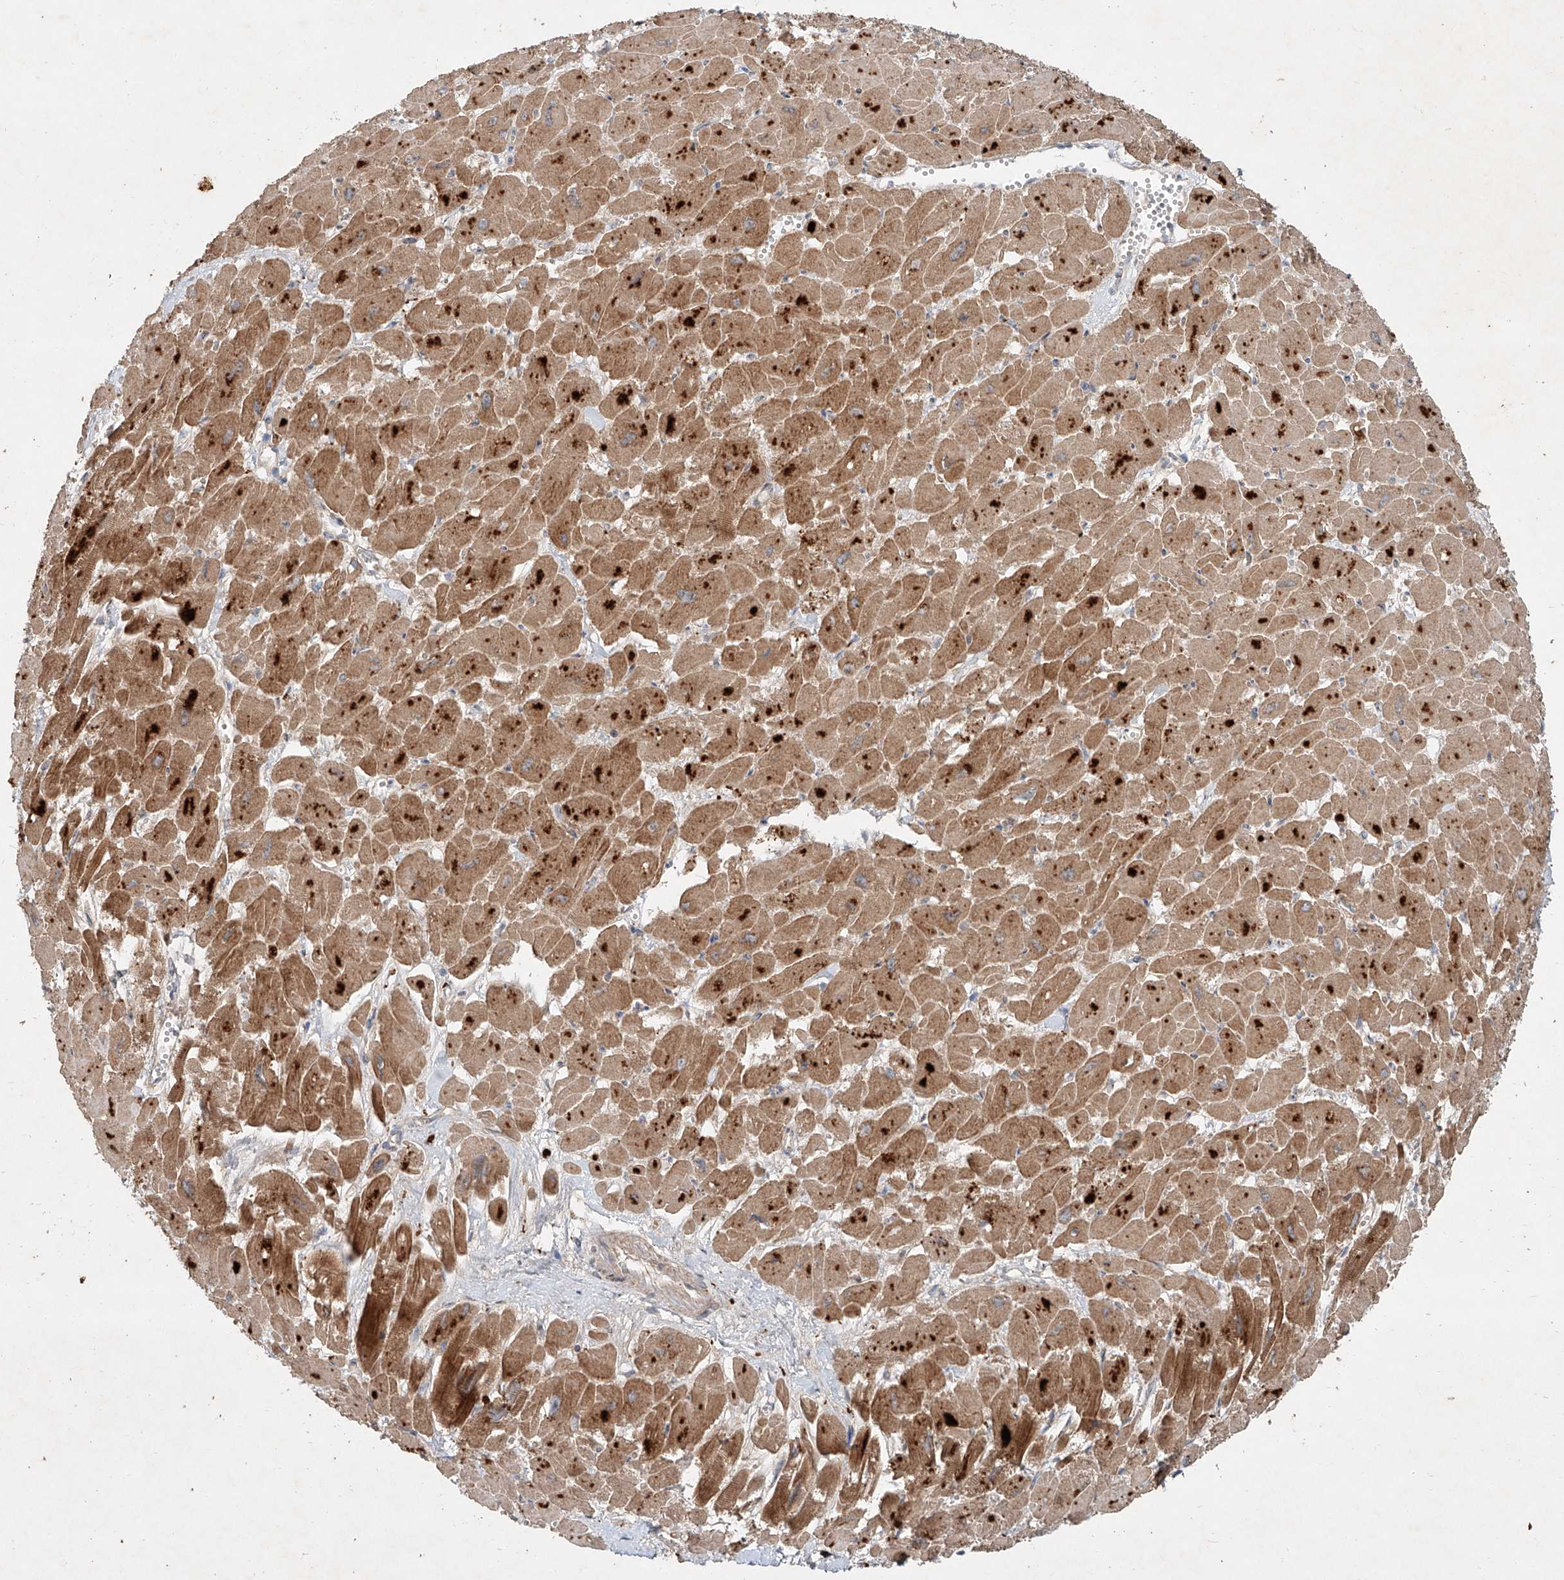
{"staining": {"intensity": "strong", "quantity": ">75%", "location": "cytoplasmic/membranous"}, "tissue": "heart muscle", "cell_type": "Cardiomyocytes", "image_type": "normal", "snomed": [{"axis": "morphology", "description": "Normal tissue, NOS"}, {"axis": "topography", "description": "Heart"}], "caption": "High-power microscopy captured an immunohistochemistry (IHC) histopathology image of benign heart muscle, revealing strong cytoplasmic/membranous expression in approximately >75% of cardiomyocytes.", "gene": "IER5", "patient": {"sex": "male", "age": 54}}